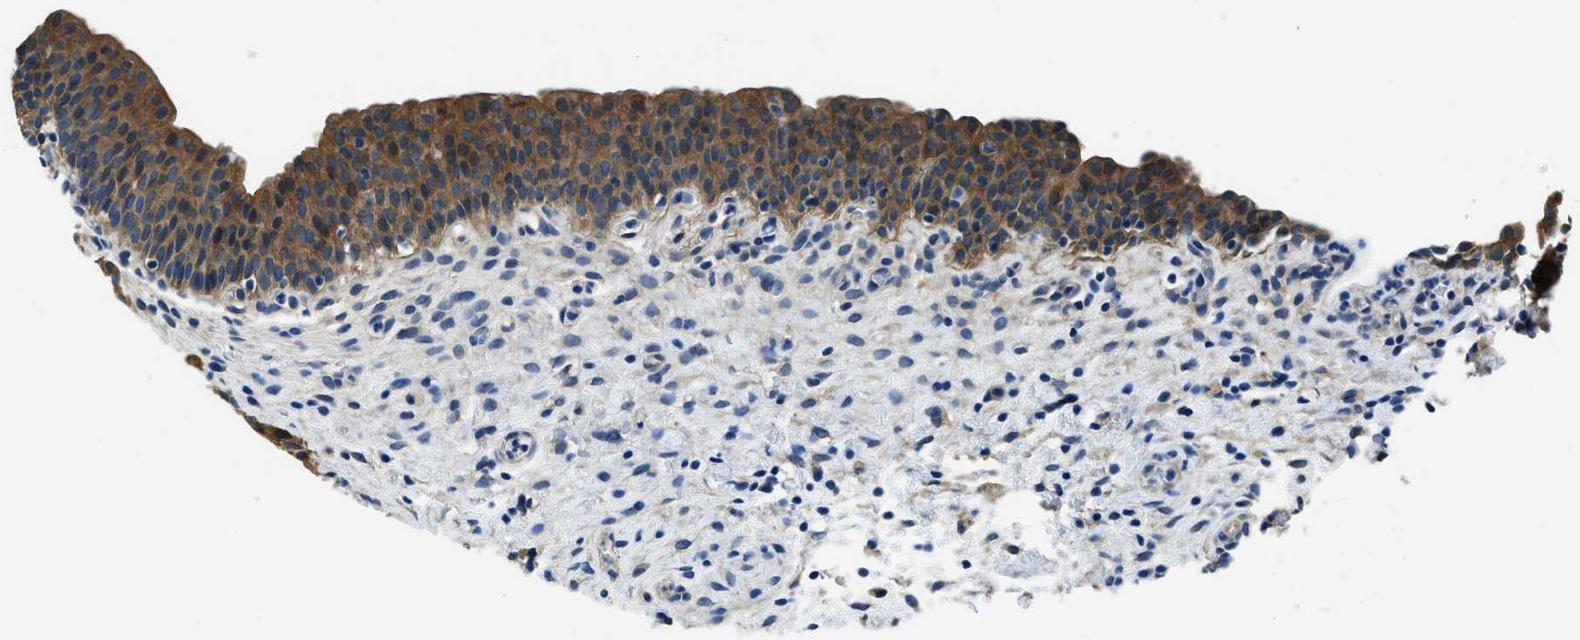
{"staining": {"intensity": "strong", "quantity": ">75%", "location": "cytoplasmic/membranous"}, "tissue": "urinary bladder", "cell_type": "Urothelial cells", "image_type": "normal", "snomed": [{"axis": "morphology", "description": "Normal tissue, NOS"}, {"axis": "topography", "description": "Urinary bladder"}], "caption": "This is an image of IHC staining of unremarkable urinary bladder, which shows strong staining in the cytoplasmic/membranous of urothelial cells.", "gene": "TWF1", "patient": {"sex": "male", "age": 37}}